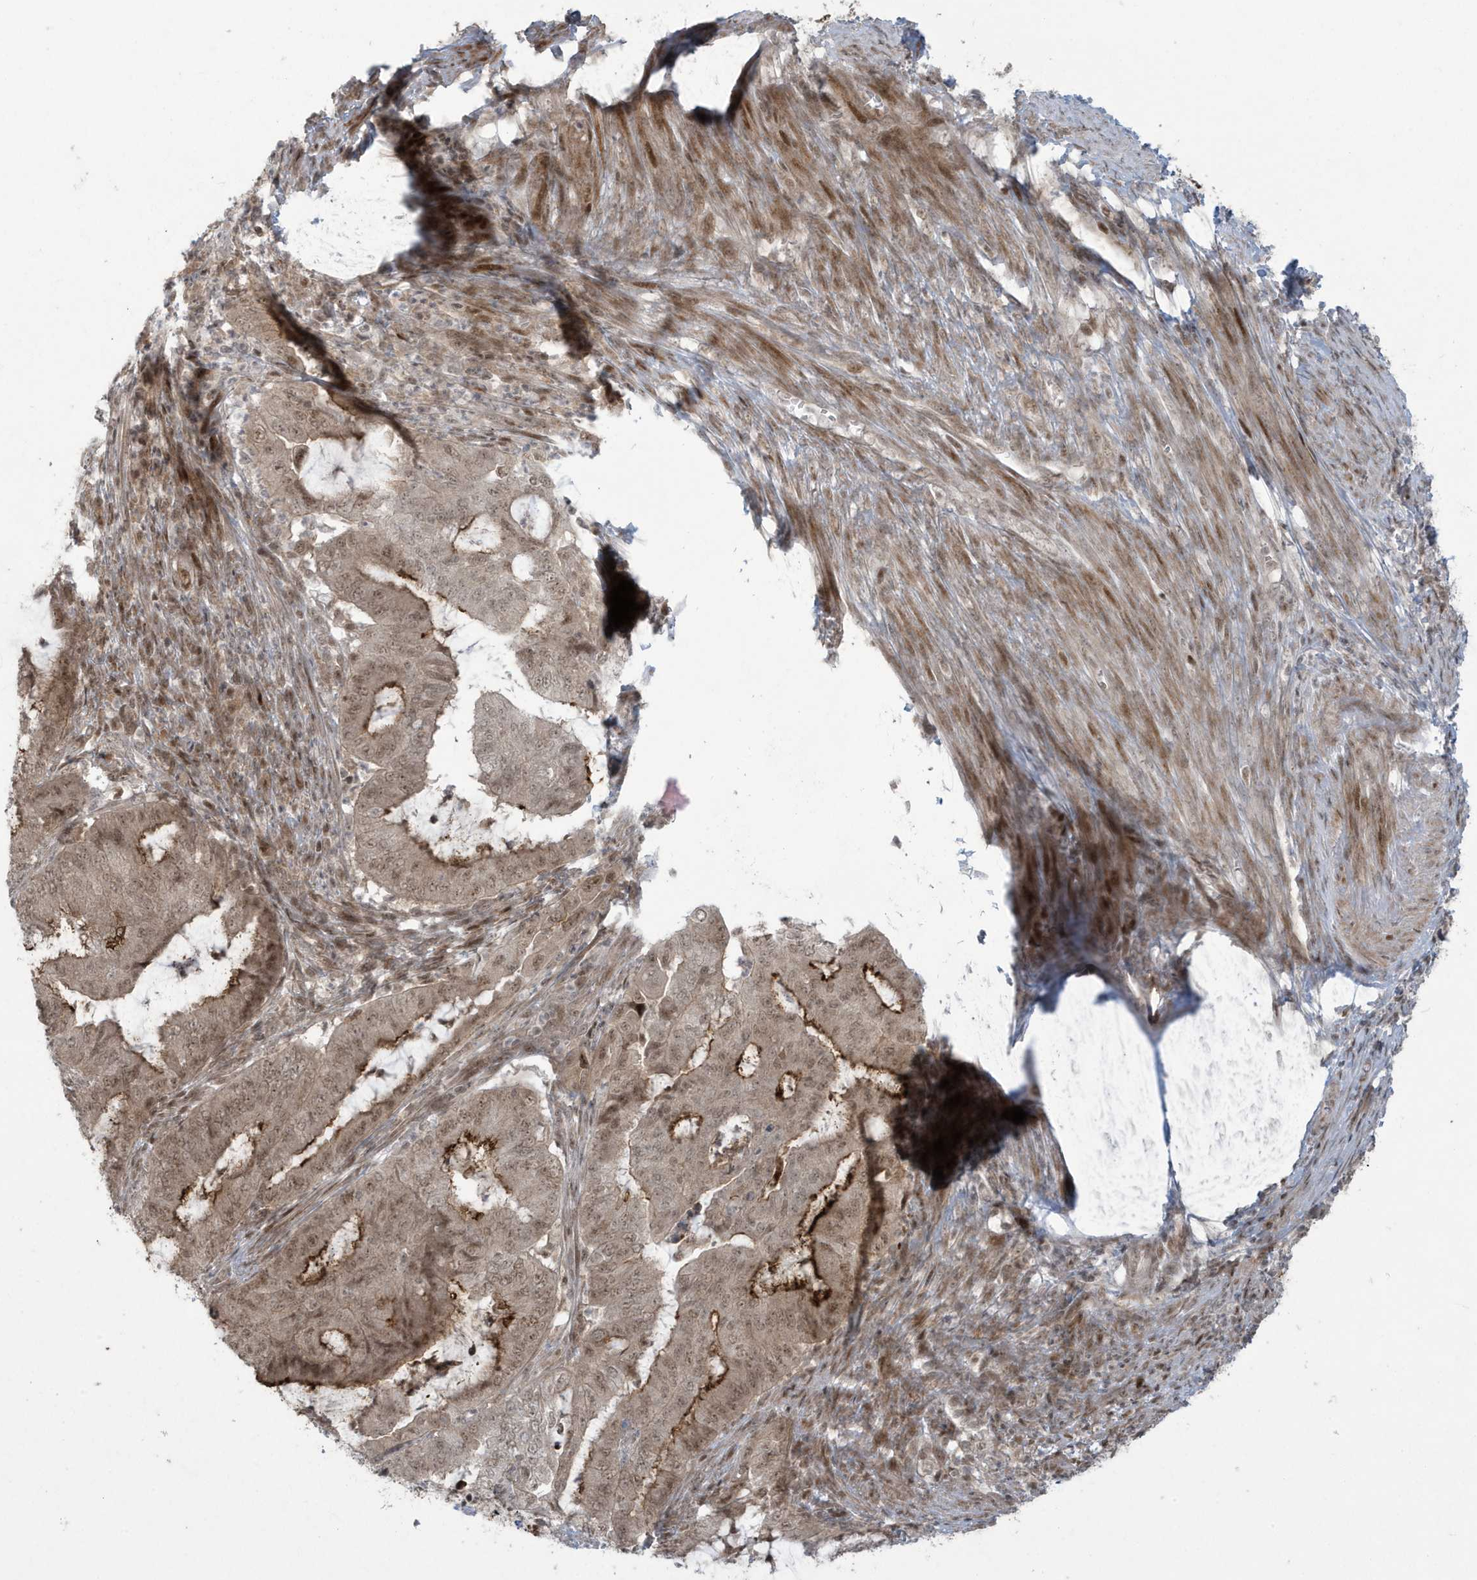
{"staining": {"intensity": "moderate", "quantity": ">75%", "location": "cytoplasmic/membranous,nuclear"}, "tissue": "endometrial cancer", "cell_type": "Tumor cells", "image_type": "cancer", "snomed": [{"axis": "morphology", "description": "Adenocarcinoma, NOS"}, {"axis": "topography", "description": "Endometrium"}], "caption": "IHC staining of endometrial cancer, which displays medium levels of moderate cytoplasmic/membranous and nuclear positivity in about >75% of tumor cells indicating moderate cytoplasmic/membranous and nuclear protein expression. The staining was performed using DAB (3,3'-diaminobenzidine) (brown) for protein detection and nuclei were counterstained in hematoxylin (blue).", "gene": "C1orf52", "patient": {"sex": "female", "age": 51}}